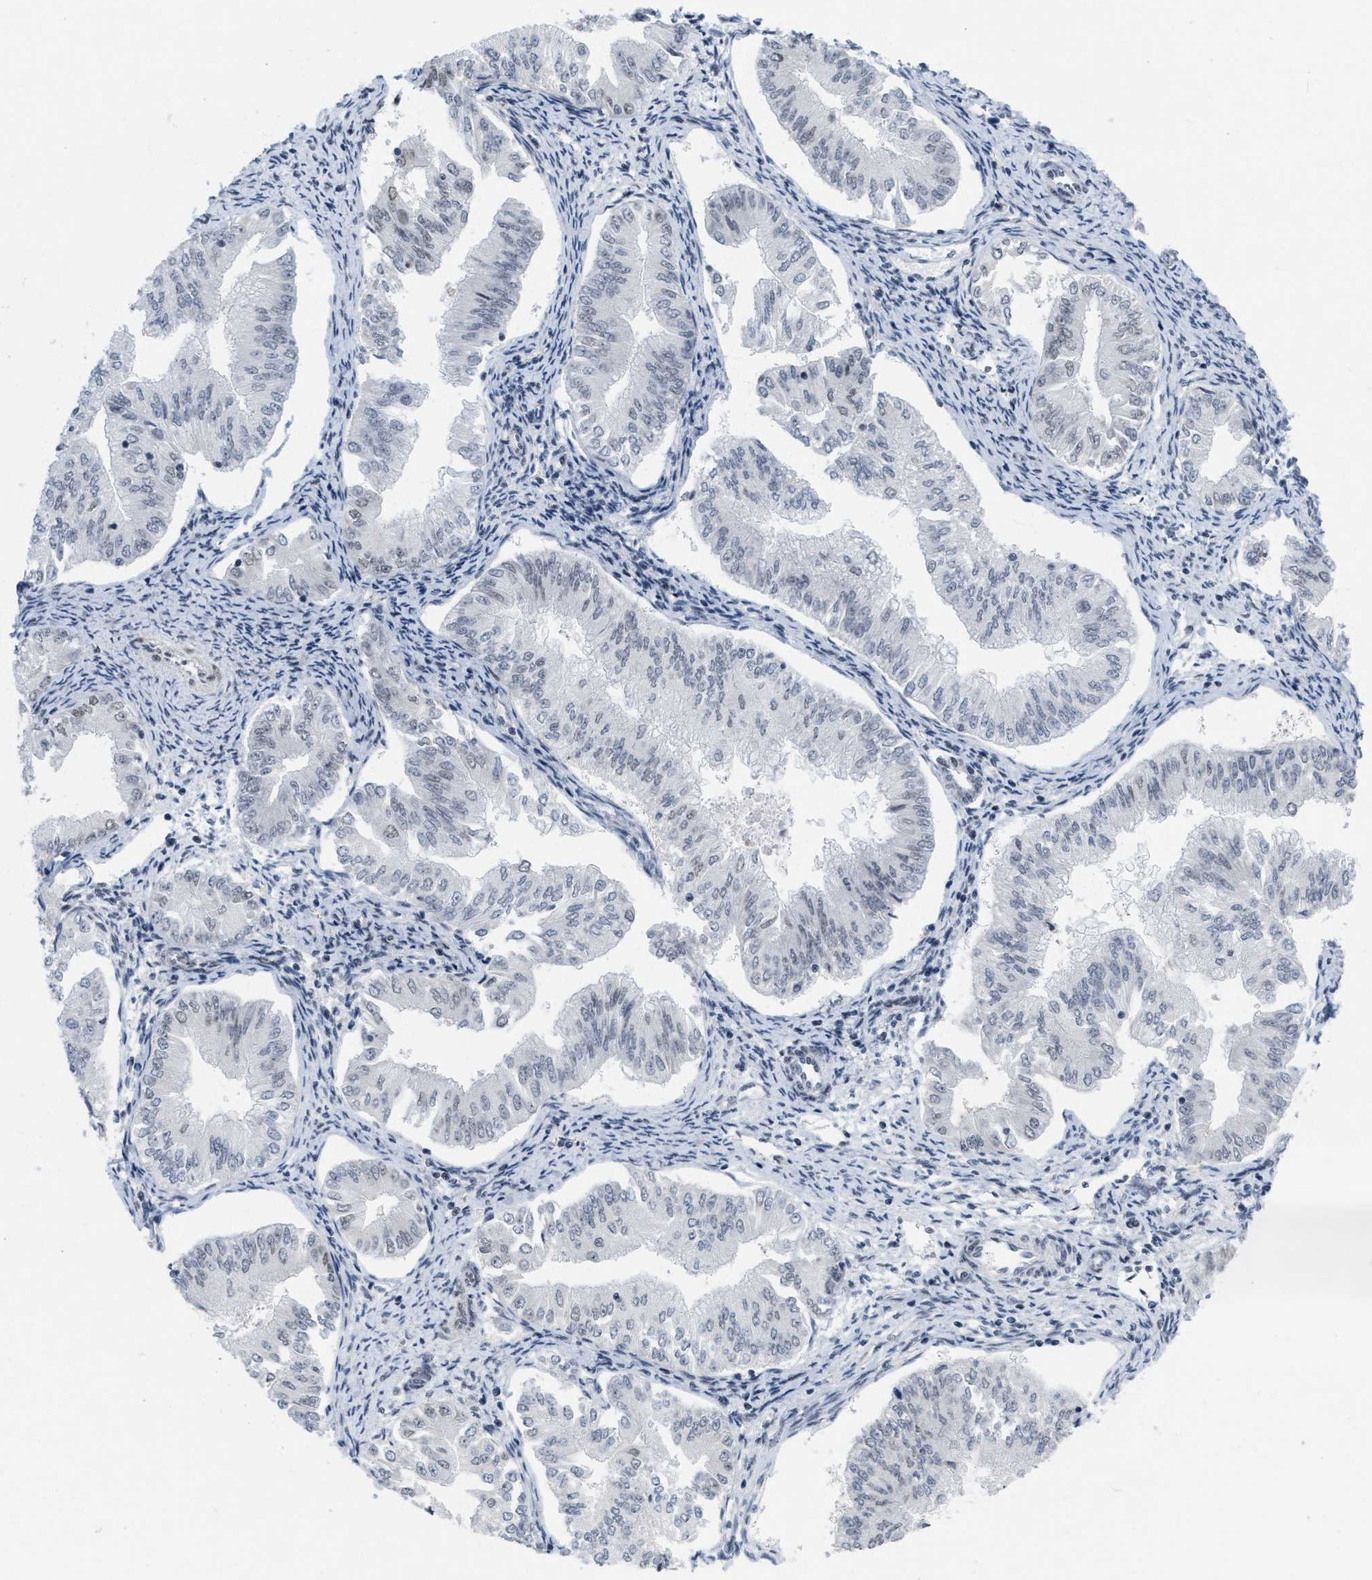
{"staining": {"intensity": "negative", "quantity": "none", "location": "none"}, "tissue": "endometrial cancer", "cell_type": "Tumor cells", "image_type": "cancer", "snomed": [{"axis": "morphology", "description": "Normal tissue, NOS"}, {"axis": "morphology", "description": "Adenocarcinoma, NOS"}, {"axis": "topography", "description": "Endometrium"}], "caption": "Endometrial cancer (adenocarcinoma) was stained to show a protein in brown. There is no significant staining in tumor cells.", "gene": "MIER1", "patient": {"sex": "female", "age": 53}}